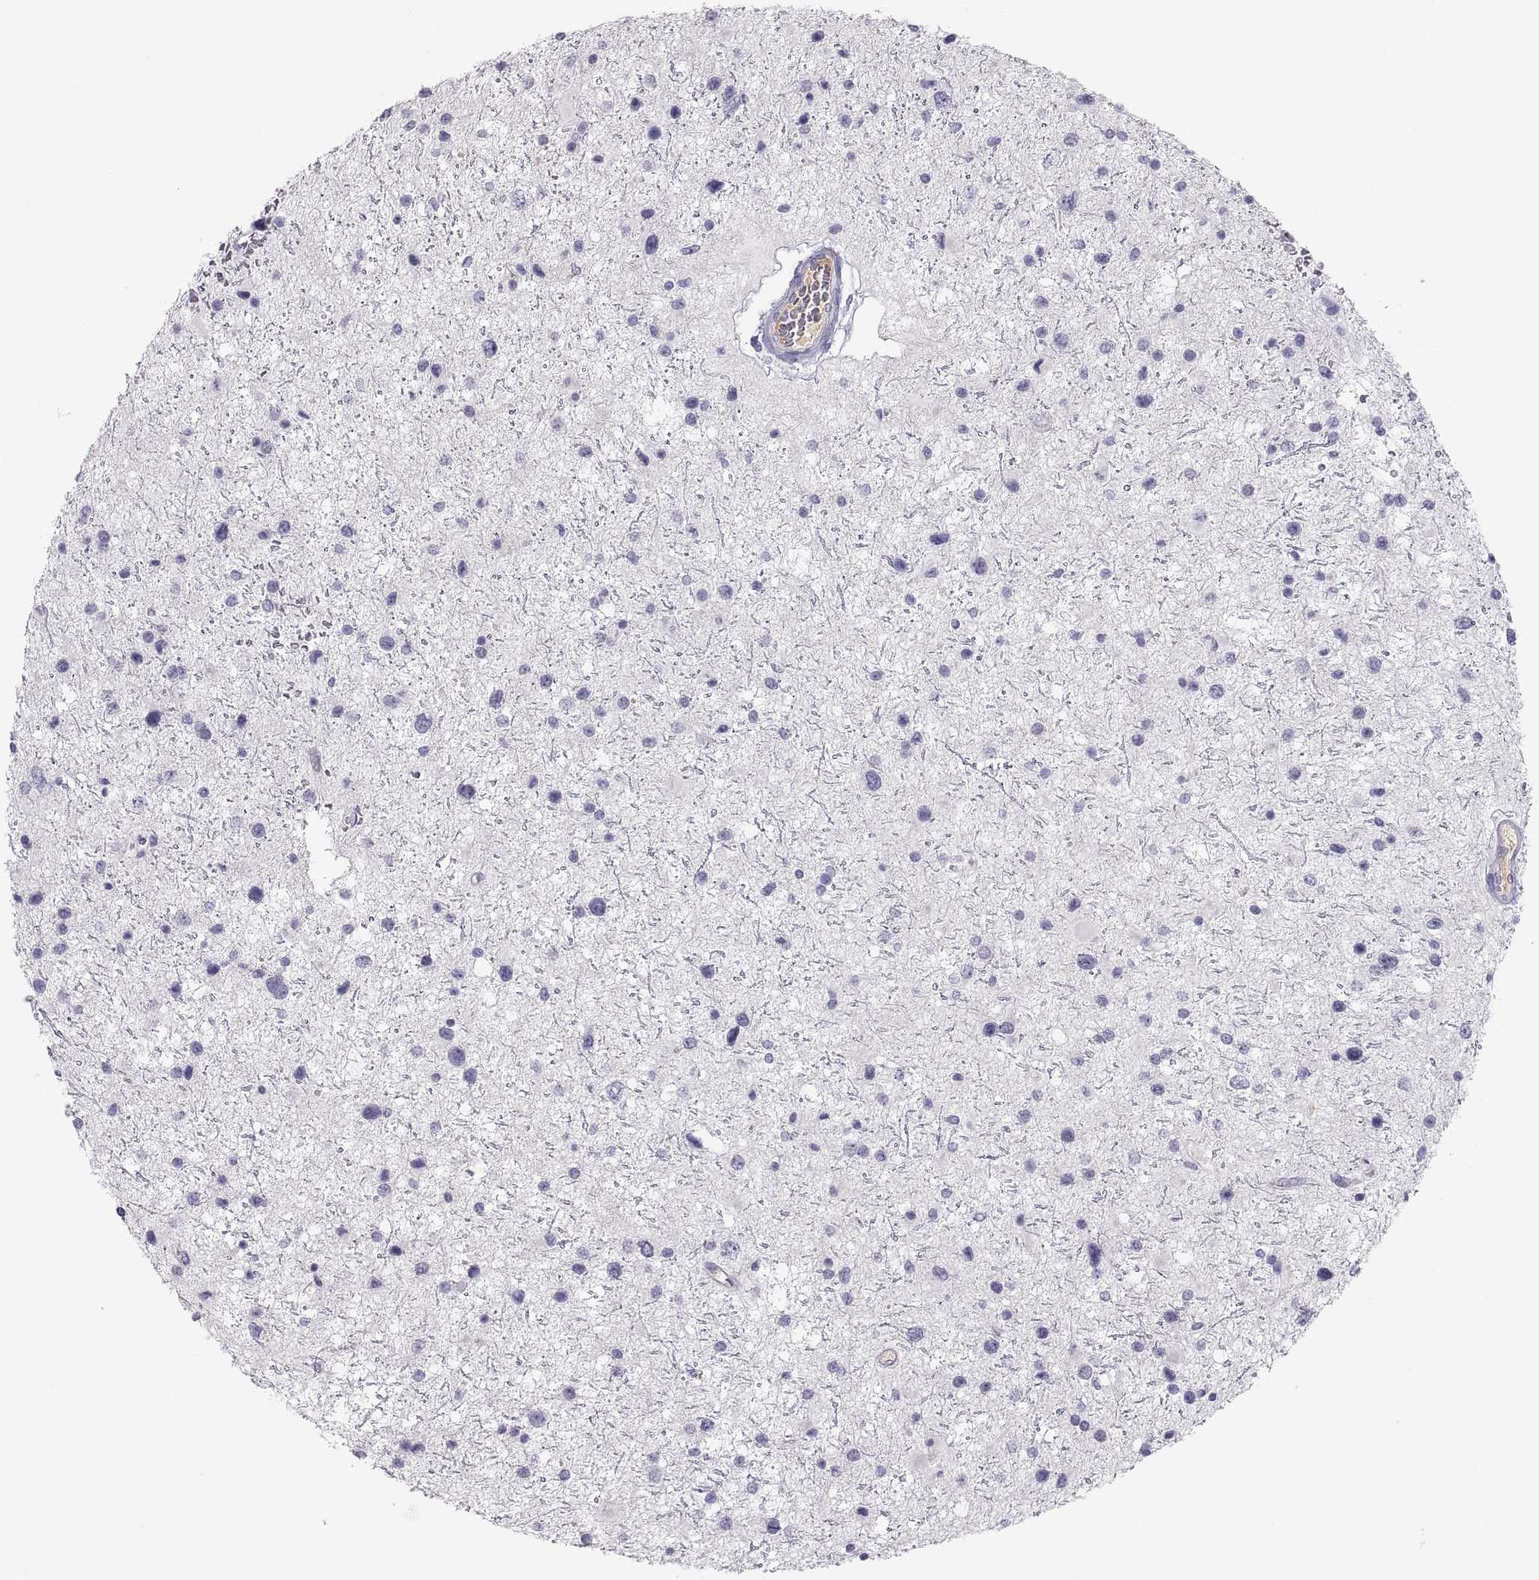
{"staining": {"intensity": "negative", "quantity": "none", "location": "none"}, "tissue": "glioma", "cell_type": "Tumor cells", "image_type": "cancer", "snomed": [{"axis": "morphology", "description": "Glioma, malignant, Low grade"}, {"axis": "topography", "description": "Brain"}], "caption": "Immunohistochemistry photomicrograph of neoplastic tissue: human glioma stained with DAB (3,3'-diaminobenzidine) reveals no significant protein staining in tumor cells. (IHC, brightfield microscopy, high magnification).", "gene": "MAGEB2", "patient": {"sex": "female", "age": 32}}